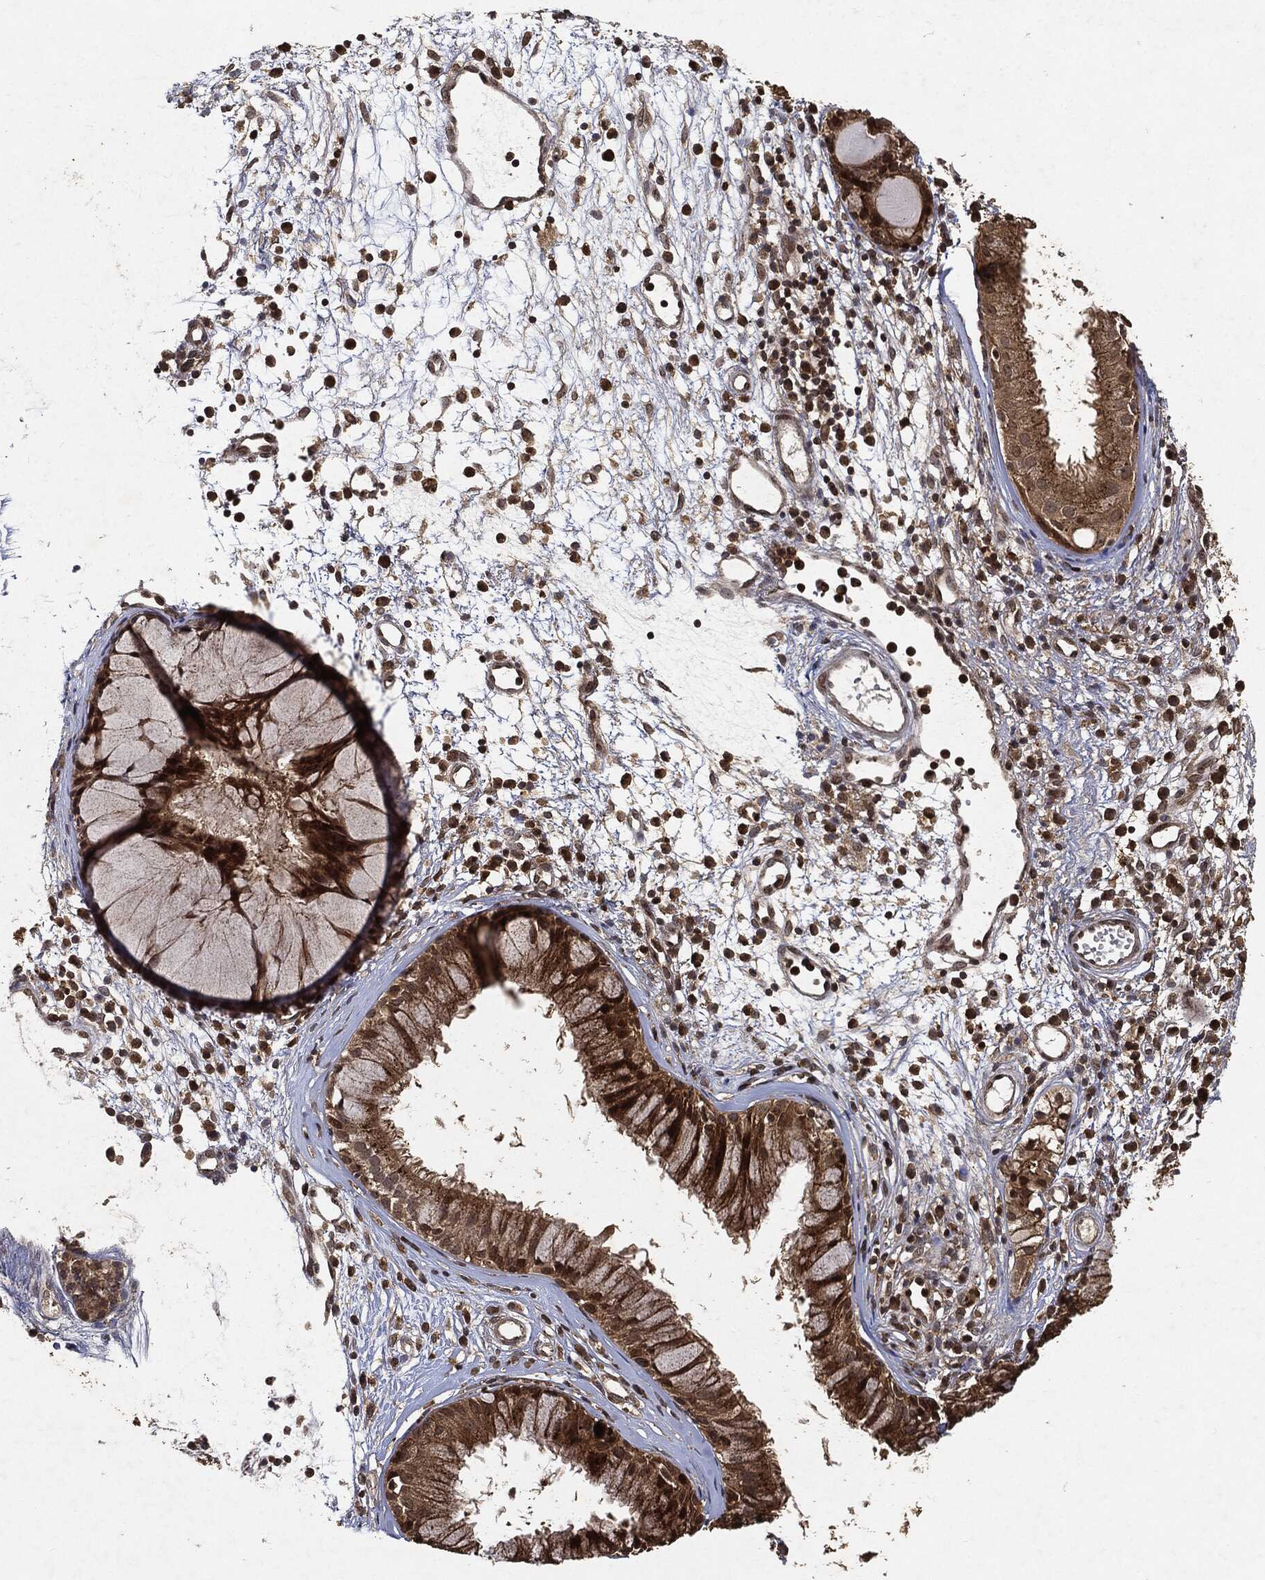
{"staining": {"intensity": "moderate", "quantity": ">75%", "location": "cytoplasmic/membranous"}, "tissue": "nasopharynx", "cell_type": "Respiratory epithelial cells", "image_type": "normal", "snomed": [{"axis": "morphology", "description": "Normal tissue, NOS"}, {"axis": "topography", "description": "Nasopharynx"}], "caption": "Moderate cytoplasmic/membranous staining for a protein is present in about >75% of respiratory epithelial cells of normal nasopharynx using immunohistochemistry (IHC).", "gene": "ZNF226", "patient": {"sex": "male", "age": 77}}